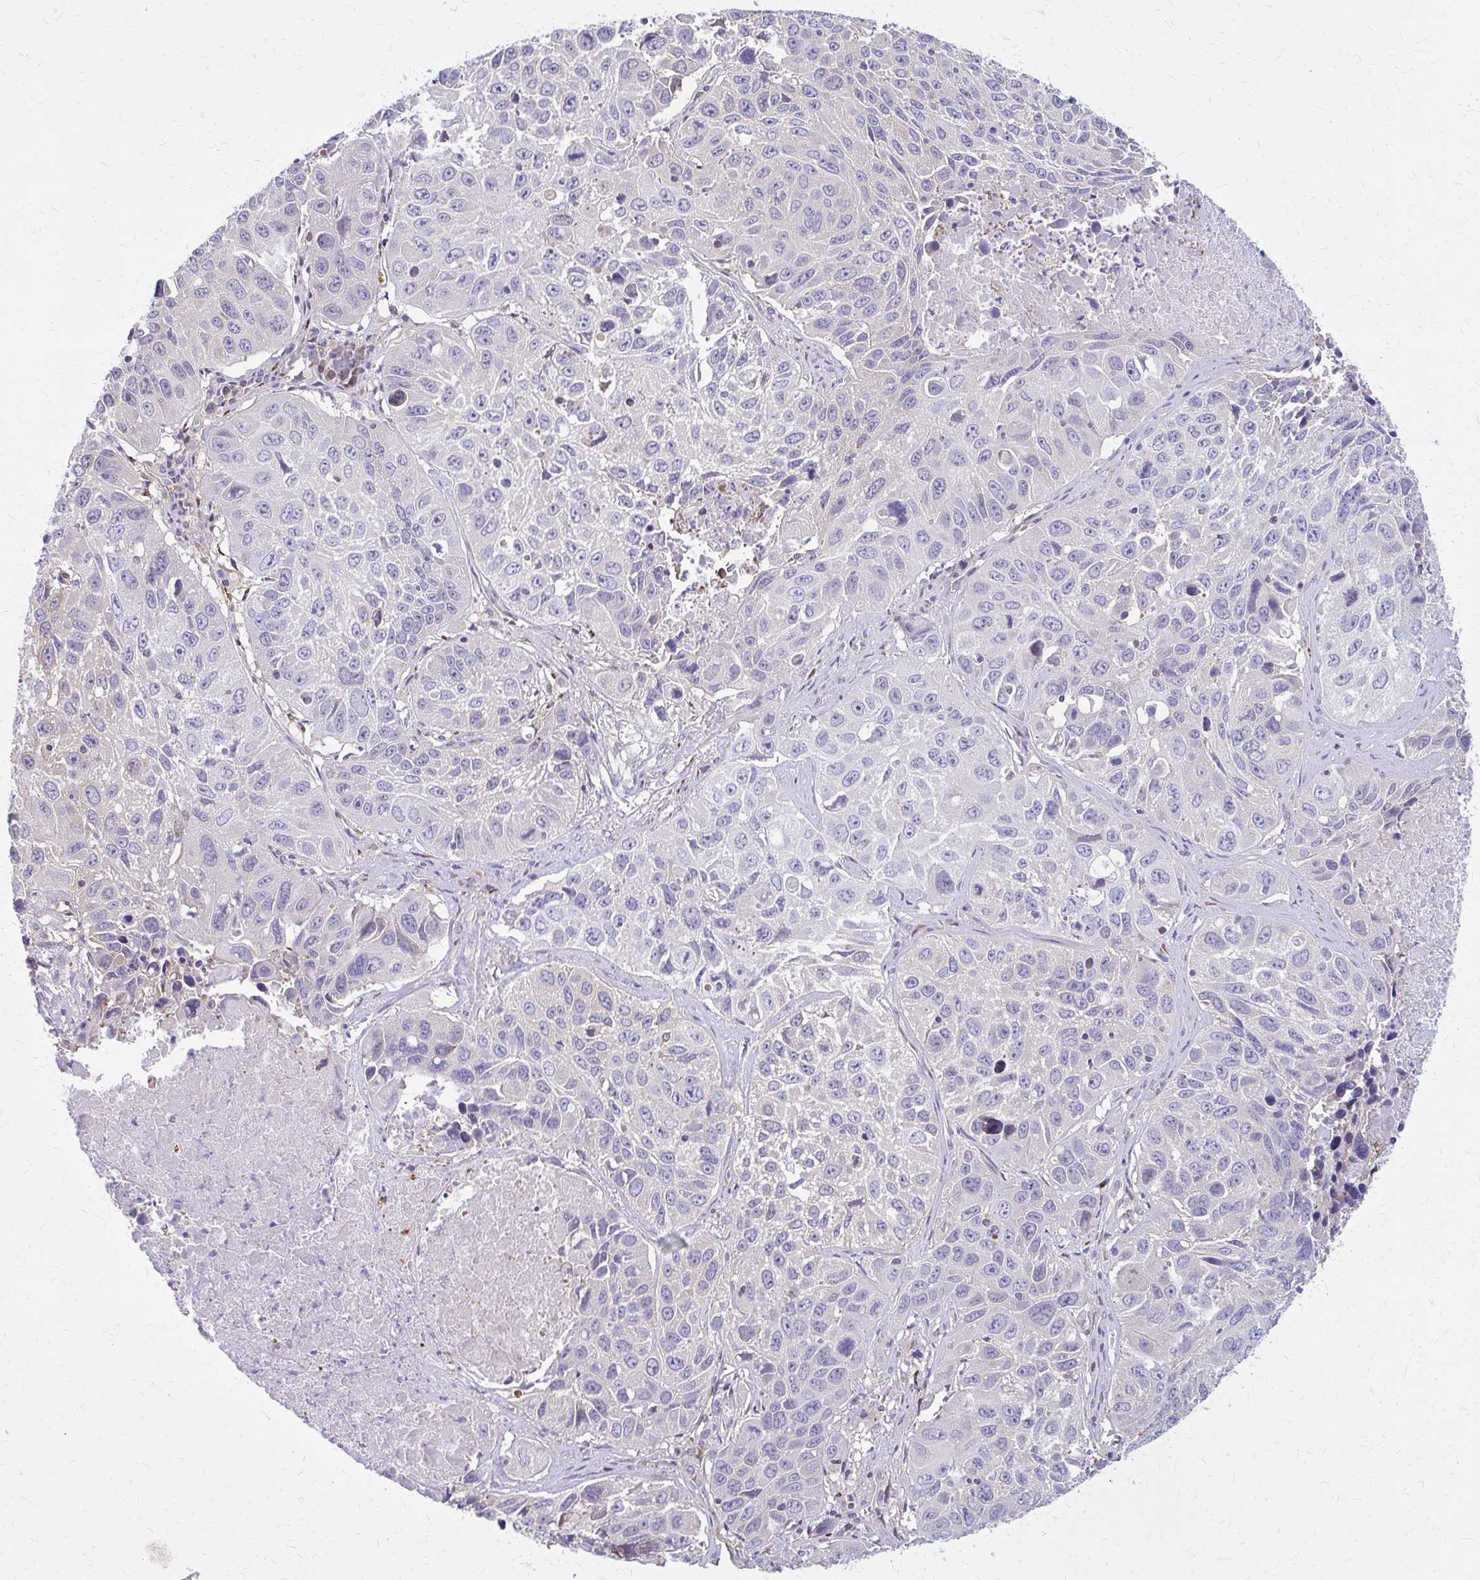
{"staining": {"intensity": "negative", "quantity": "none", "location": "none"}, "tissue": "lung cancer", "cell_type": "Tumor cells", "image_type": "cancer", "snomed": [{"axis": "morphology", "description": "Squamous cell carcinoma, NOS"}, {"axis": "topography", "description": "Lung"}], "caption": "A histopathology image of lung squamous cell carcinoma stained for a protein shows no brown staining in tumor cells. (DAB (3,3'-diaminobenzidine) immunohistochemistry (IHC) with hematoxylin counter stain).", "gene": "IFI44L", "patient": {"sex": "female", "age": 61}}